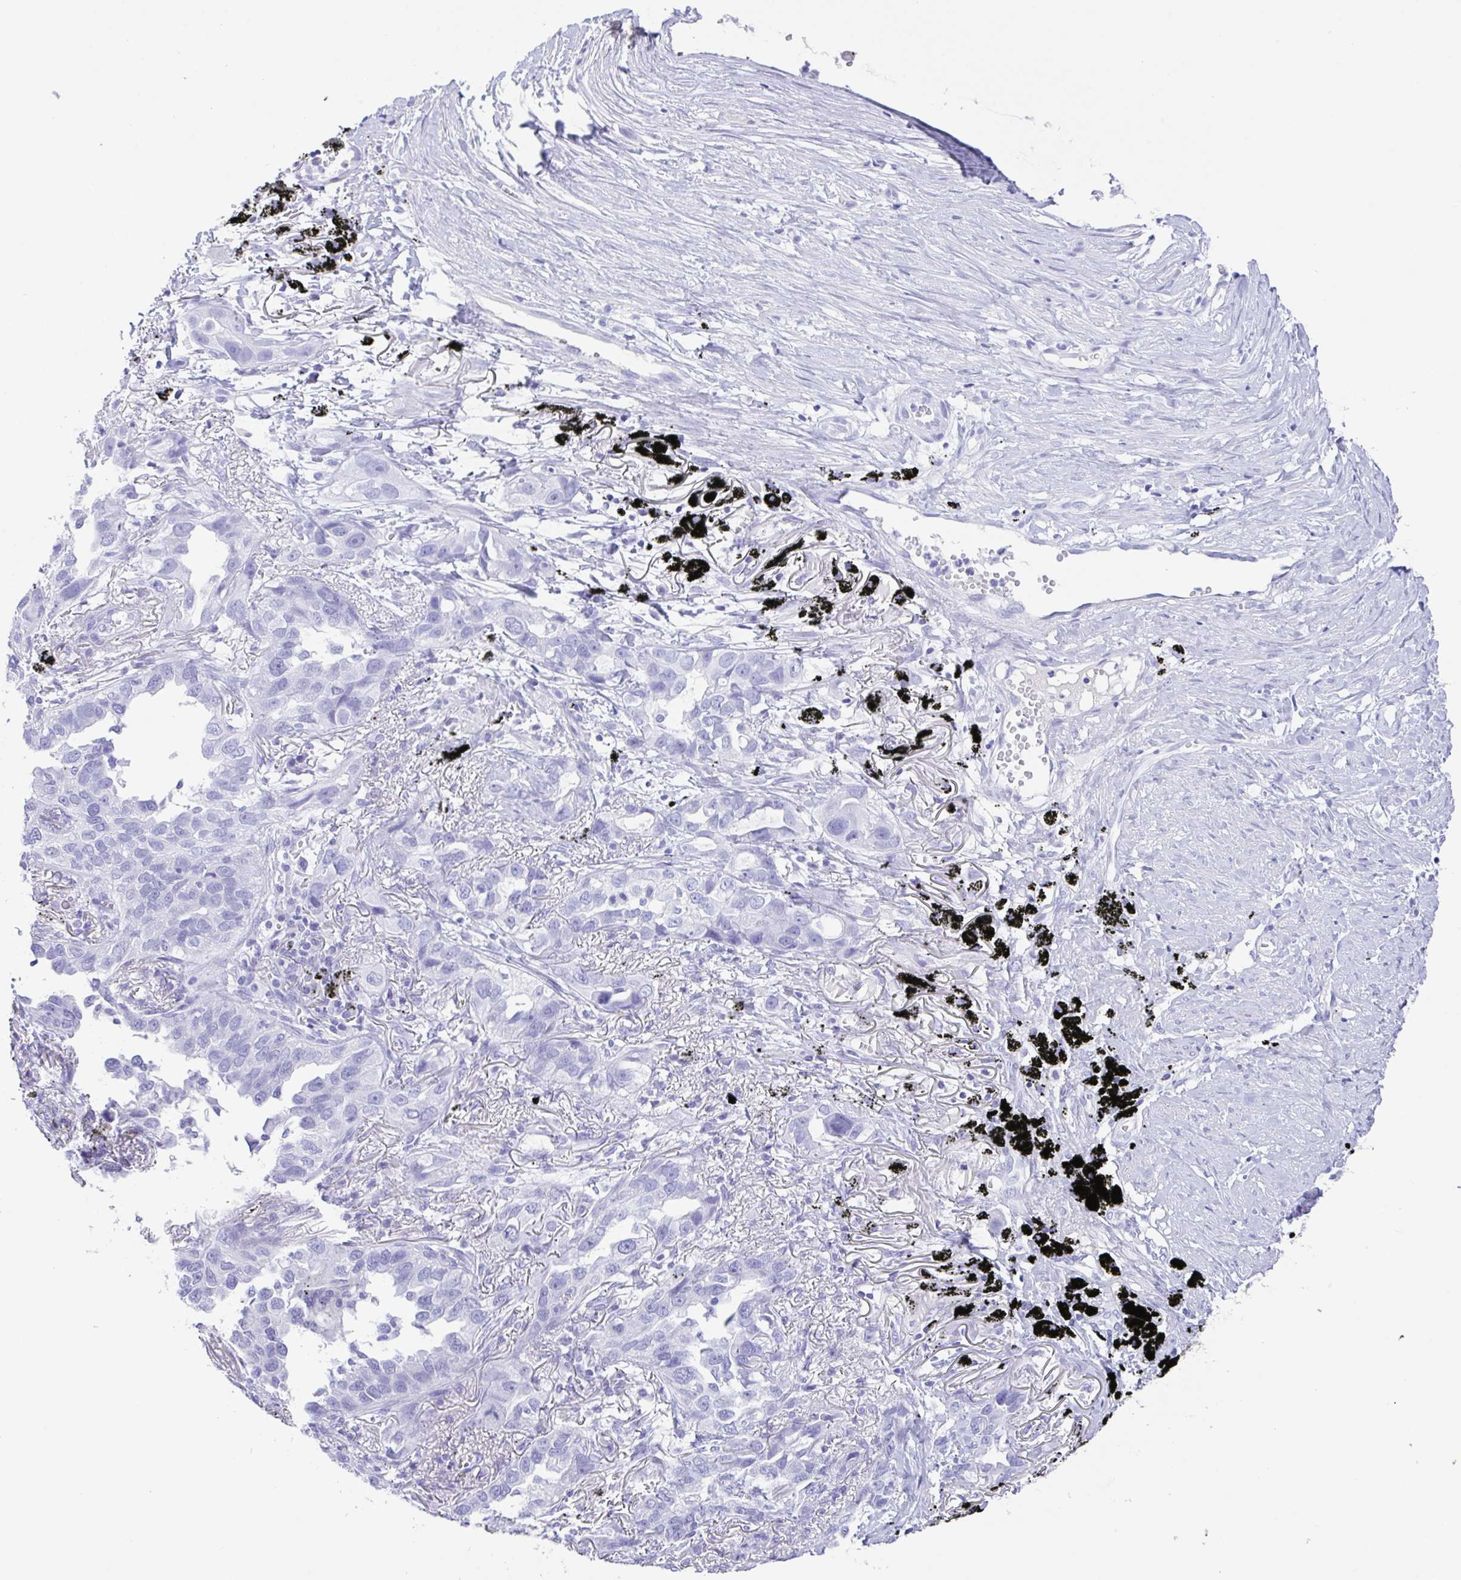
{"staining": {"intensity": "negative", "quantity": "none", "location": "none"}, "tissue": "lung cancer", "cell_type": "Tumor cells", "image_type": "cancer", "snomed": [{"axis": "morphology", "description": "Adenocarcinoma, NOS"}, {"axis": "topography", "description": "Lung"}], "caption": "High magnification brightfield microscopy of lung cancer stained with DAB (3,3'-diaminobenzidine) (brown) and counterstained with hematoxylin (blue): tumor cells show no significant positivity. (Brightfield microscopy of DAB (3,3'-diaminobenzidine) immunohistochemistry at high magnification).", "gene": "CPA1", "patient": {"sex": "male", "age": 67}}